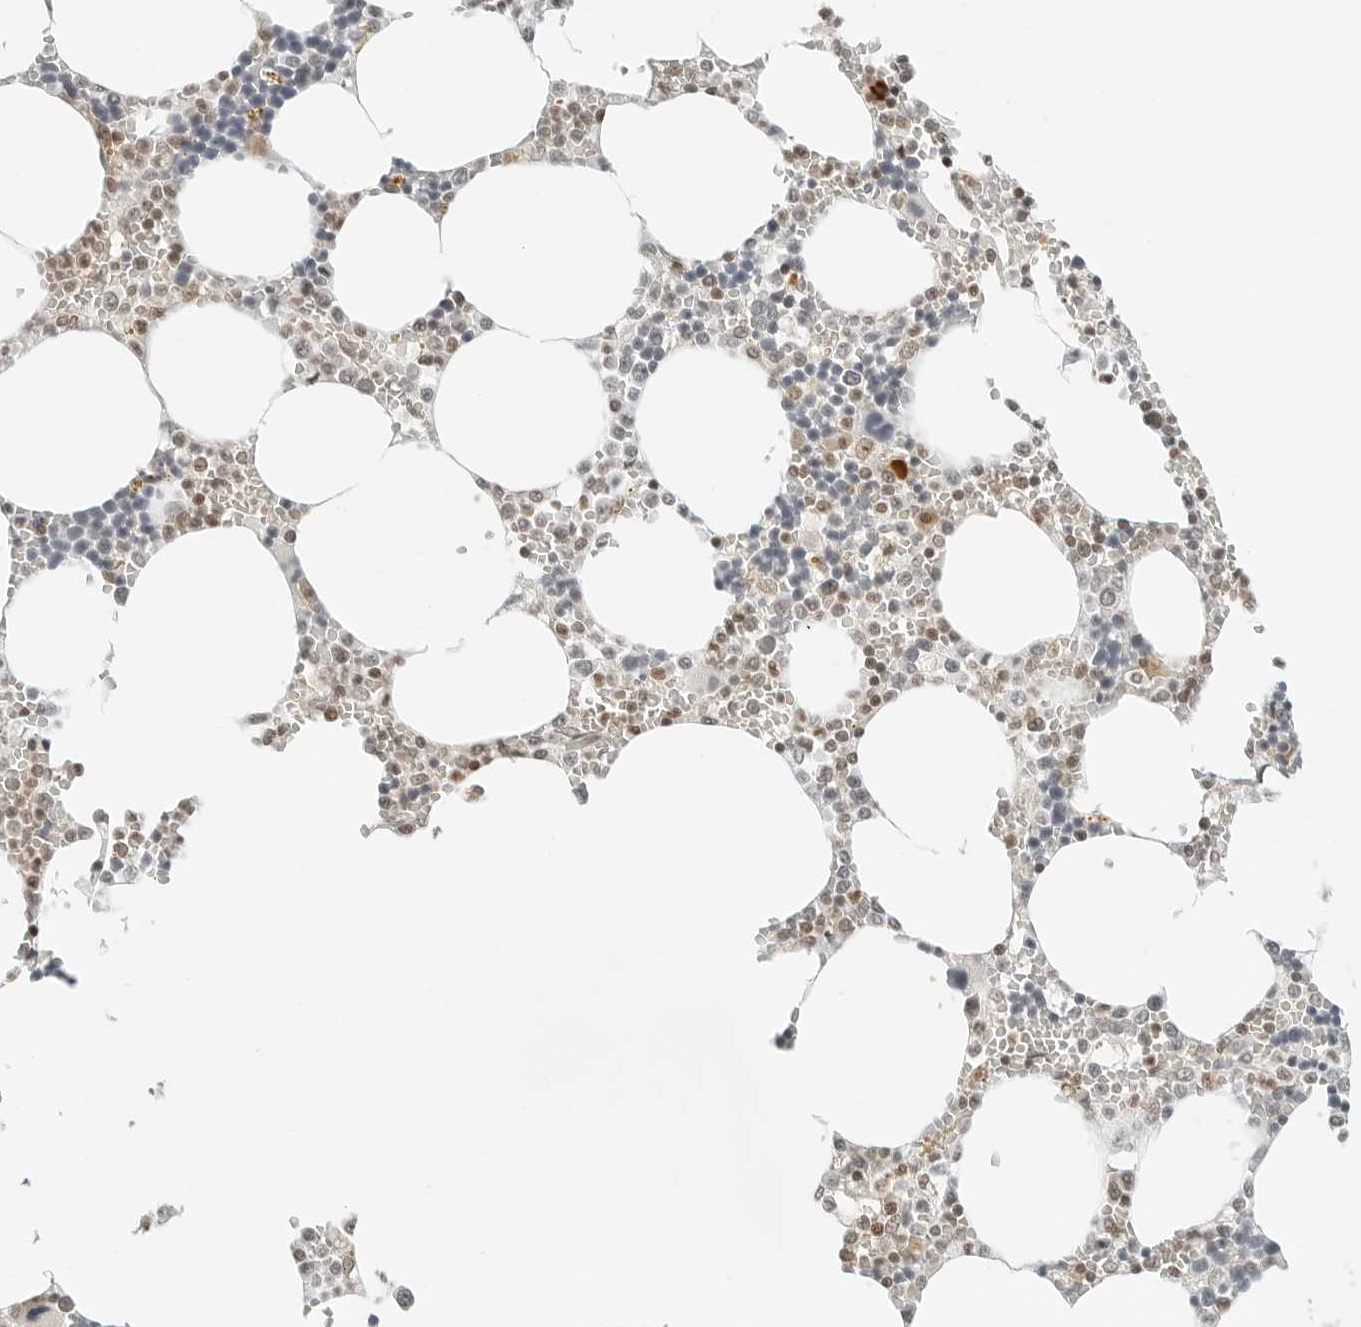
{"staining": {"intensity": "moderate", "quantity": "25%-75%", "location": "cytoplasmic/membranous,nuclear"}, "tissue": "bone marrow", "cell_type": "Hematopoietic cells", "image_type": "normal", "snomed": [{"axis": "morphology", "description": "Normal tissue, NOS"}, {"axis": "topography", "description": "Bone marrow"}], "caption": "Immunohistochemical staining of normal bone marrow reveals medium levels of moderate cytoplasmic/membranous,nuclear expression in about 25%-75% of hematopoietic cells.", "gene": "CRTC2", "patient": {"sex": "male", "age": 70}}